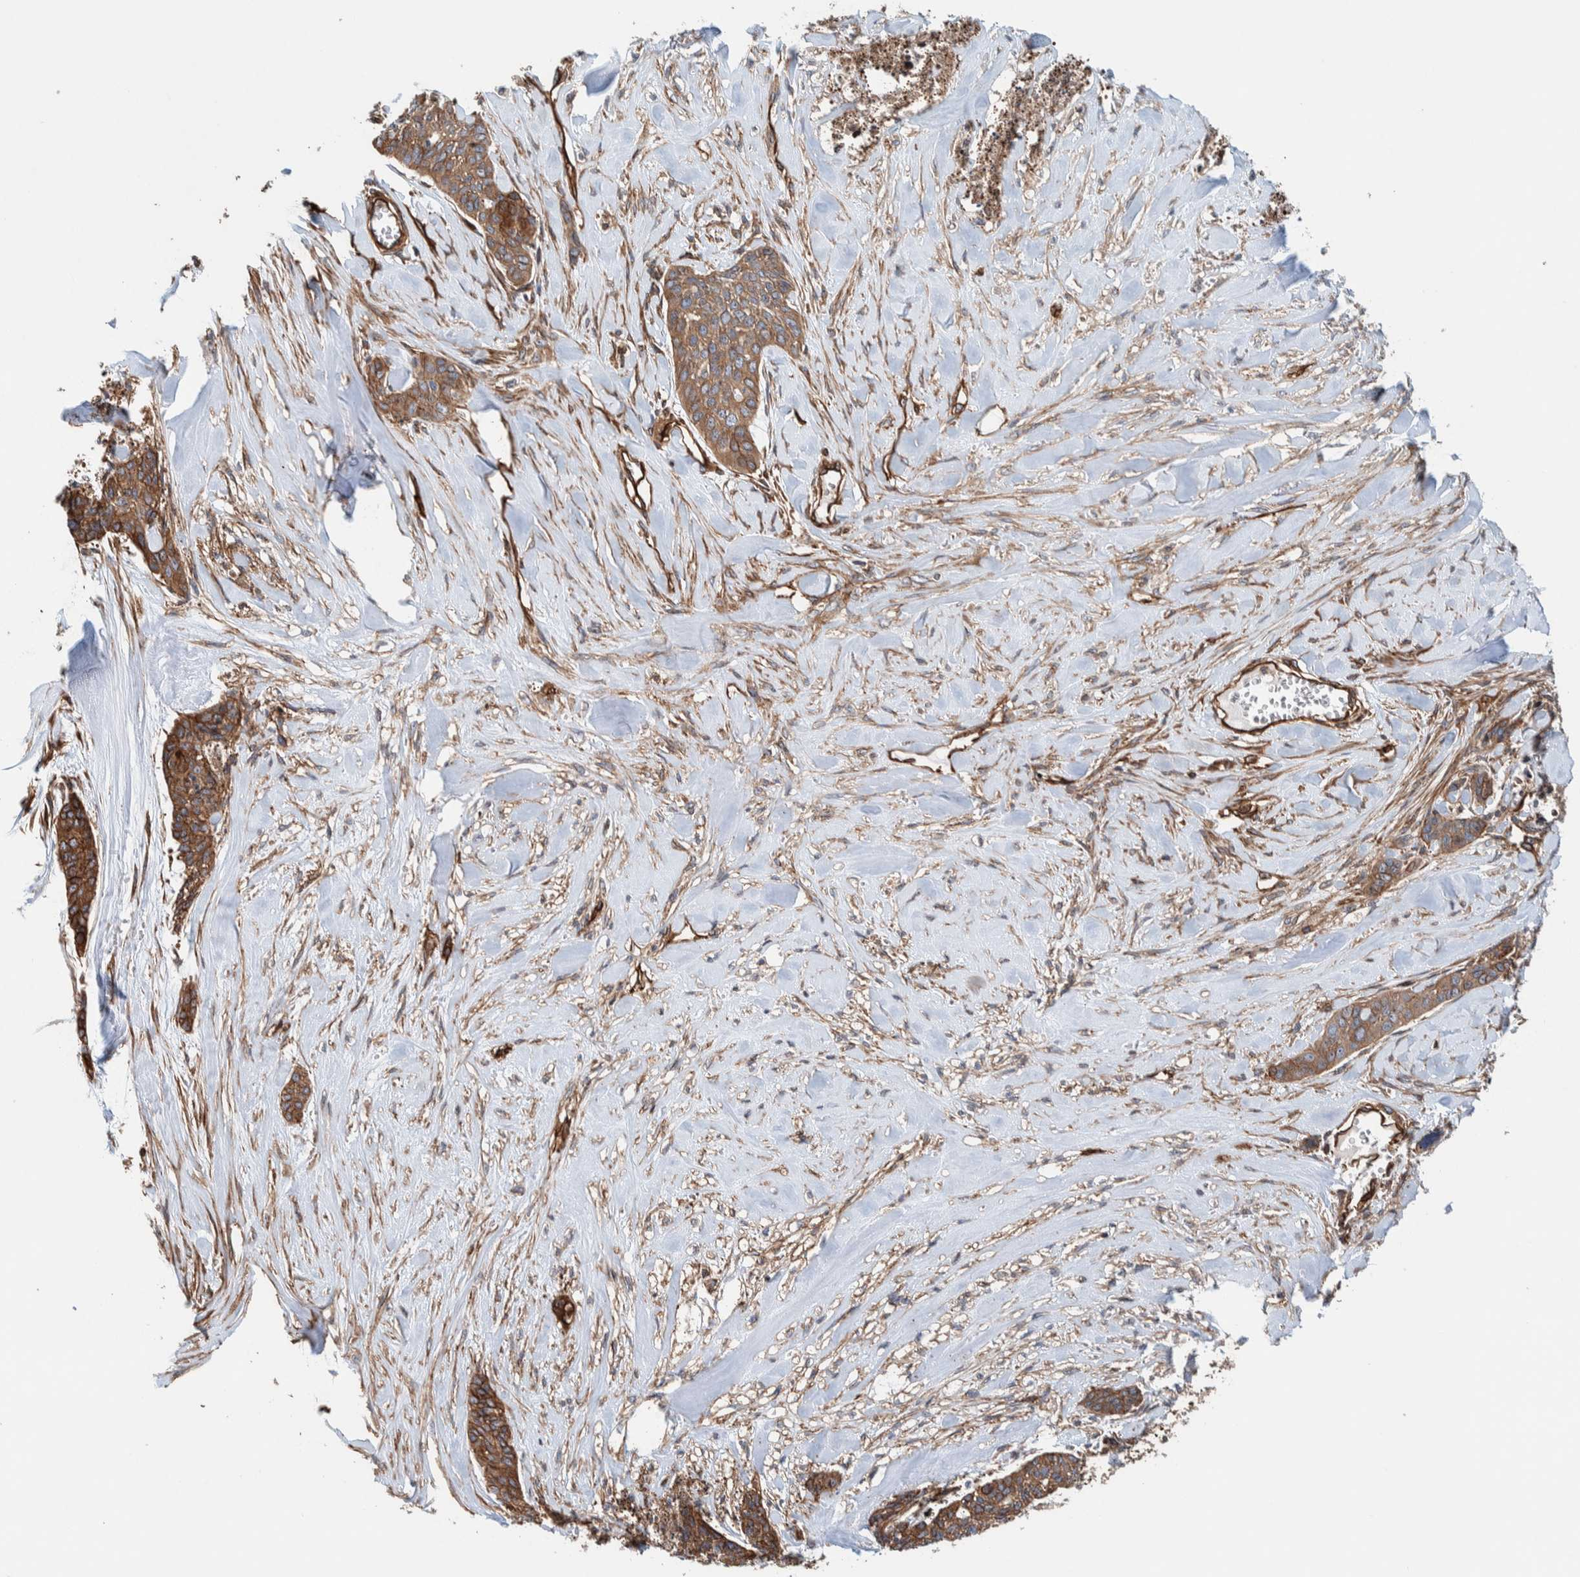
{"staining": {"intensity": "moderate", "quantity": ">75%", "location": "cytoplasmic/membranous"}, "tissue": "skin cancer", "cell_type": "Tumor cells", "image_type": "cancer", "snomed": [{"axis": "morphology", "description": "Basal cell carcinoma"}, {"axis": "topography", "description": "Skin"}], "caption": "Human skin basal cell carcinoma stained with a brown dye demonstrates moderate cytoplasmic/membranous positive staining in about >75% of tumor cells.", "gene": "PKD1L1", "patient": {"sex": "female", "age": 64}}